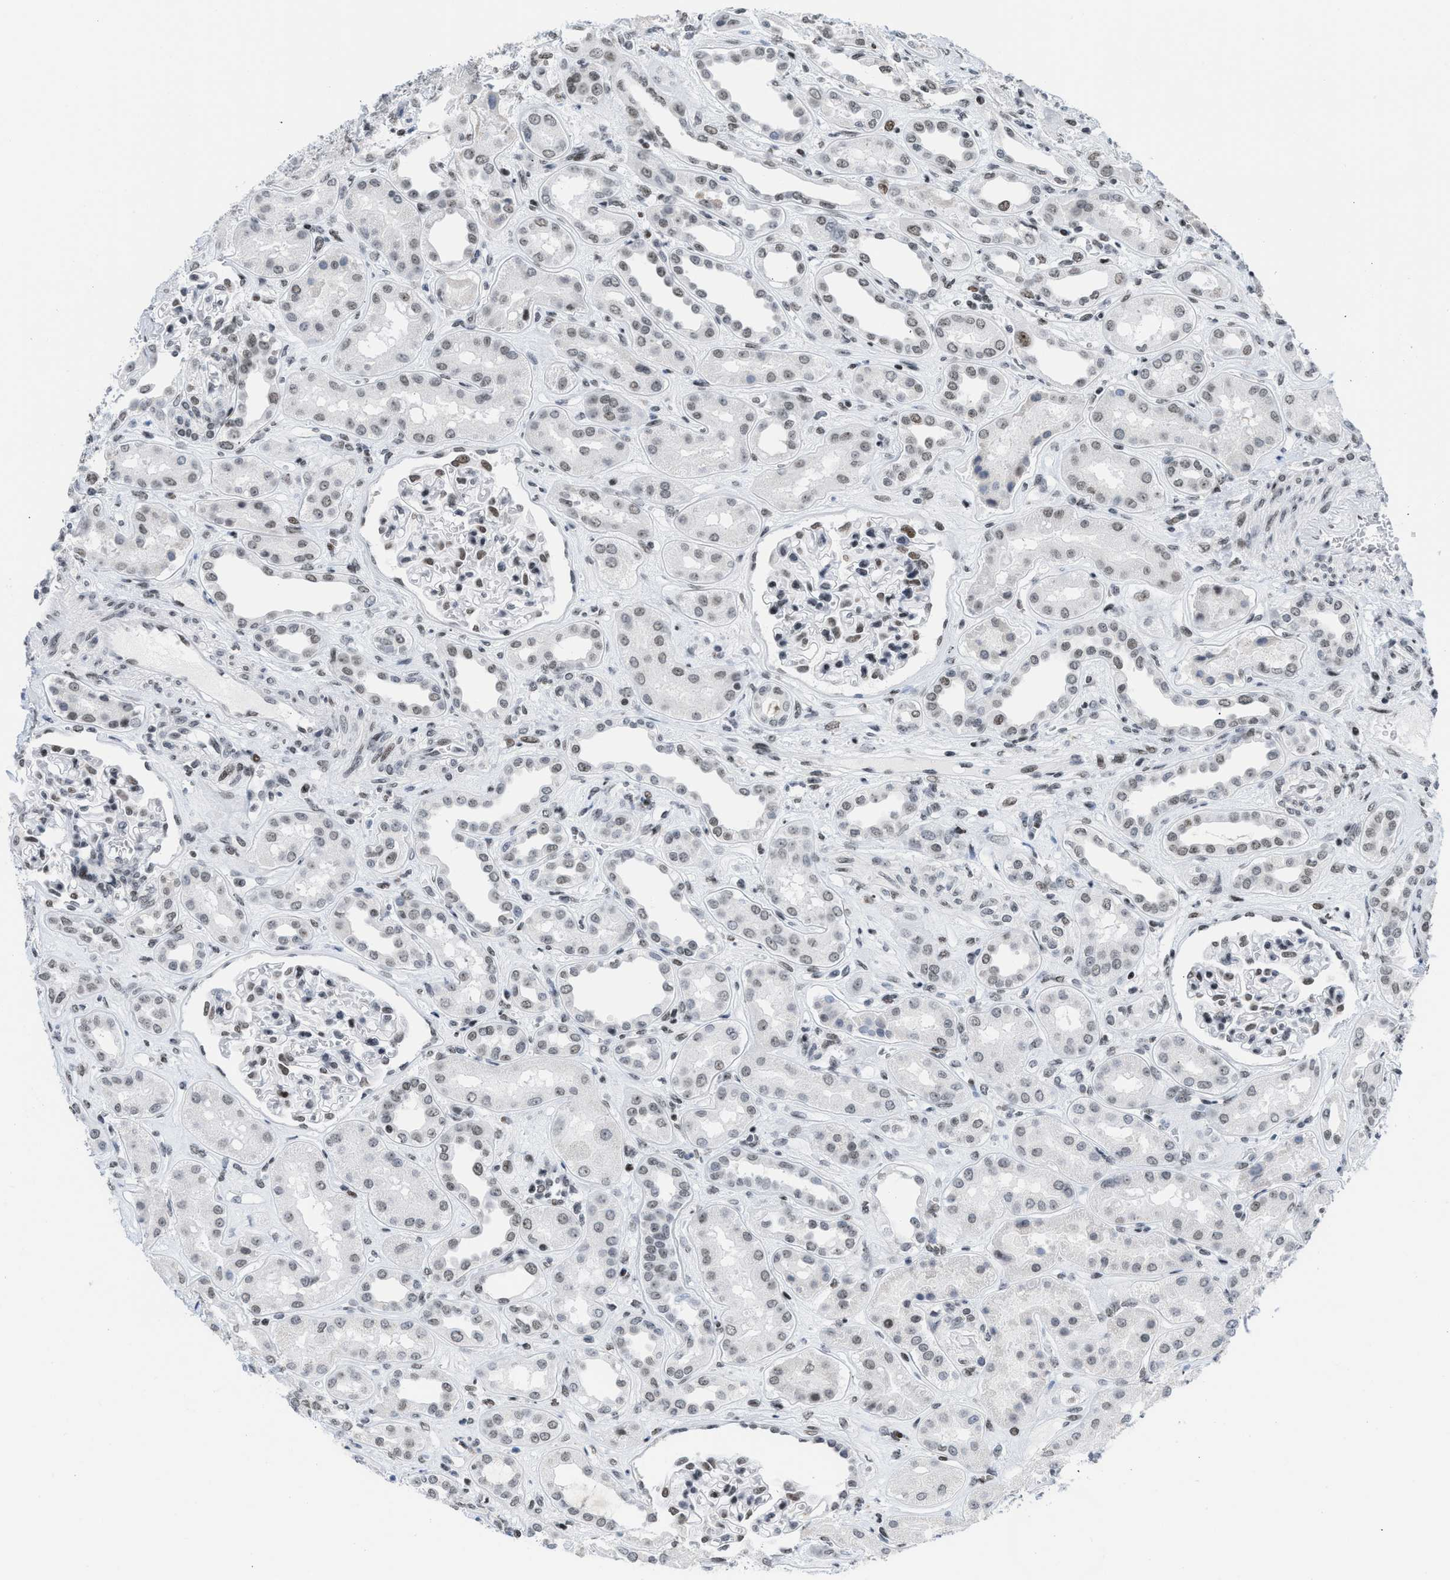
{"staining": {"intensity": "moderate", "quantity": "25%-75%", "location": "nuclear"}, "tissue": "kidney", "cell_type": "Cells in glomeruli", "image_type": "normal", "snomed": [{"axis": "morphology", "description": "Normal tissue, NOS"}, {"axis": "topography", "description": "Kidney"}], "caption": "Benign kidney was stained to show a protein in brown. There is medium levels of moderate nuclear staining in approximately 25%-75% of cells in glomeruli. Nuclei are stained in blue.", "gene": "TERF2IP", "patient": {"sex": "male", "age": 59}}